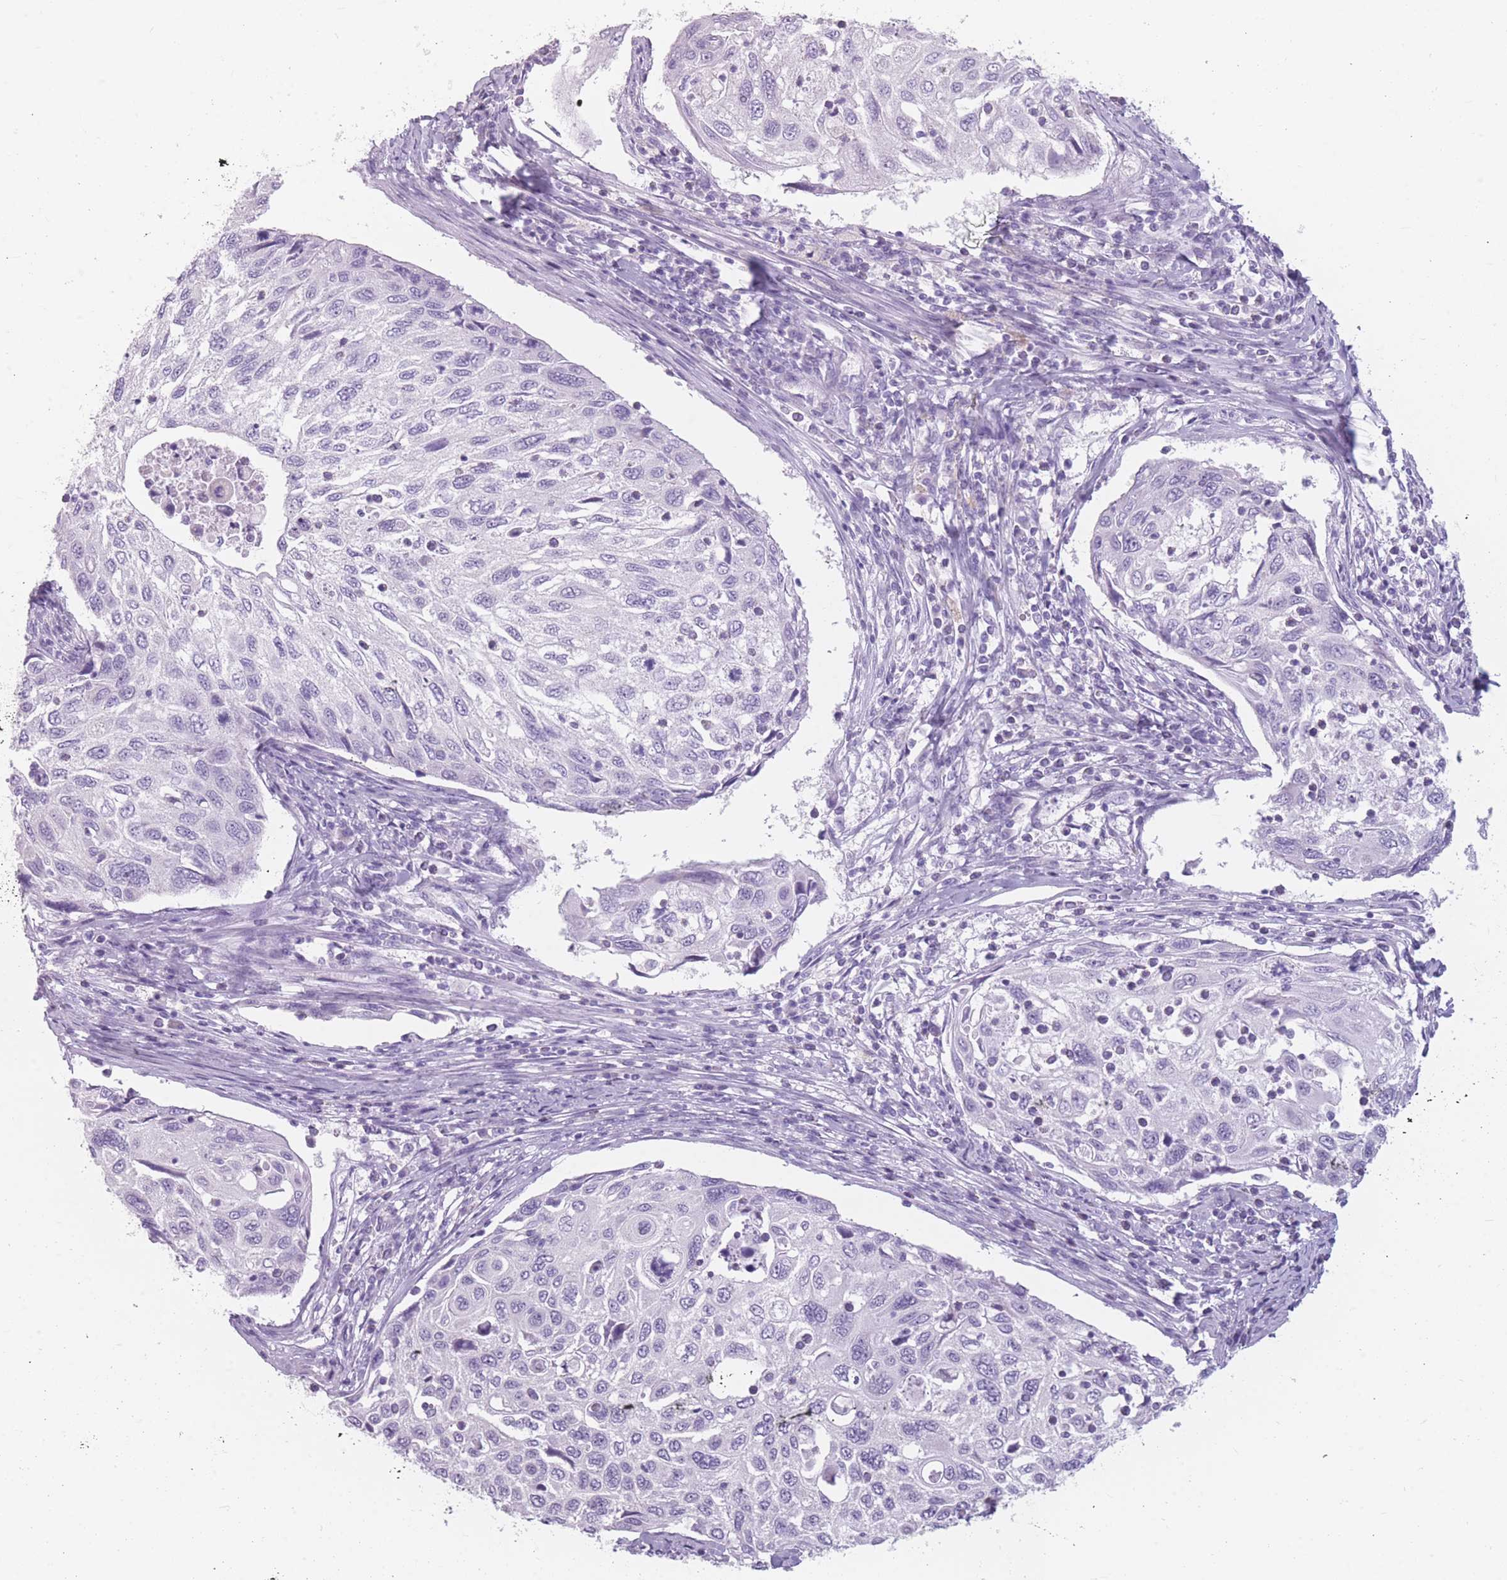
{"staining": {"intensity": "negative", "quantity": "none", "location": "none"}, "tissue": "cervical cancer", "cell_type": "Tumor cells", "image_type": "cancer", "snomed": [{"axis": "morphology", "description": "Squamous cell carcinoma, NOS"}, {"axis": "topography", "description": "Cervix"}], "caption": "Immunohistochemistry (IHC) of cervical cancer (squamous cell carcinoma) reveals no staining in tumor cells. The staining is performed using DAB (3,3'-diaminobenzidine) brown chromogen with nuclei counter-stained in using hematoxylin.", "gene": "CCNO", "patient": {"sex": "female", "age": 70}}